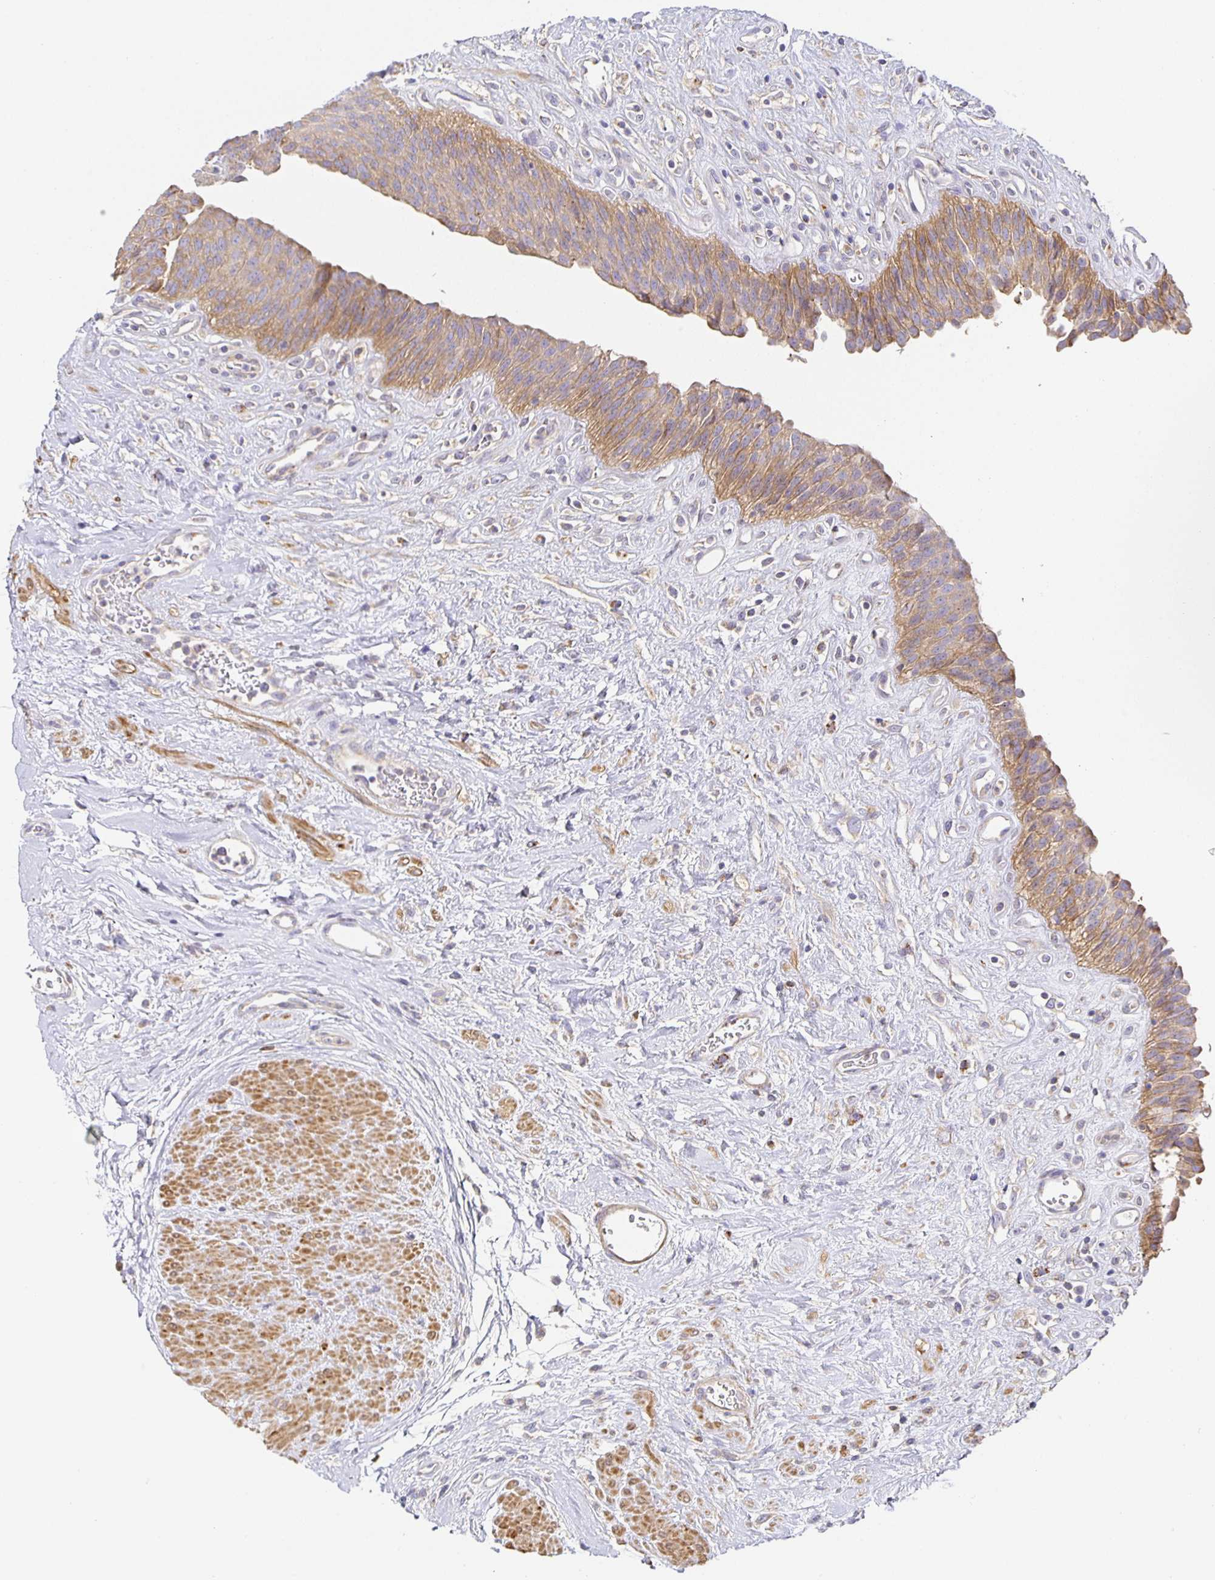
{"staining": {"intensity": "moderate", "quantity": ">75%", "location": "cytoplasmic/membranous"}, "tissue": "urinary bladder", "cell_type": "Urothelial cells", "image_type": "normal", "snomed": [{"axis": "morphology", "description": "Normal tissue, NOS"}, {"axis": "topography", "description": "Urinary bladder"}], "caption": "Immunohistochemical staining of normal human urinary bladder reveals >75% levels of moderate cytoplasmic/membranous protein staining in approximately >75% of urothelial cells.", "gene": "FLRT3", "patient": {"sex": "female", "age": 56}}